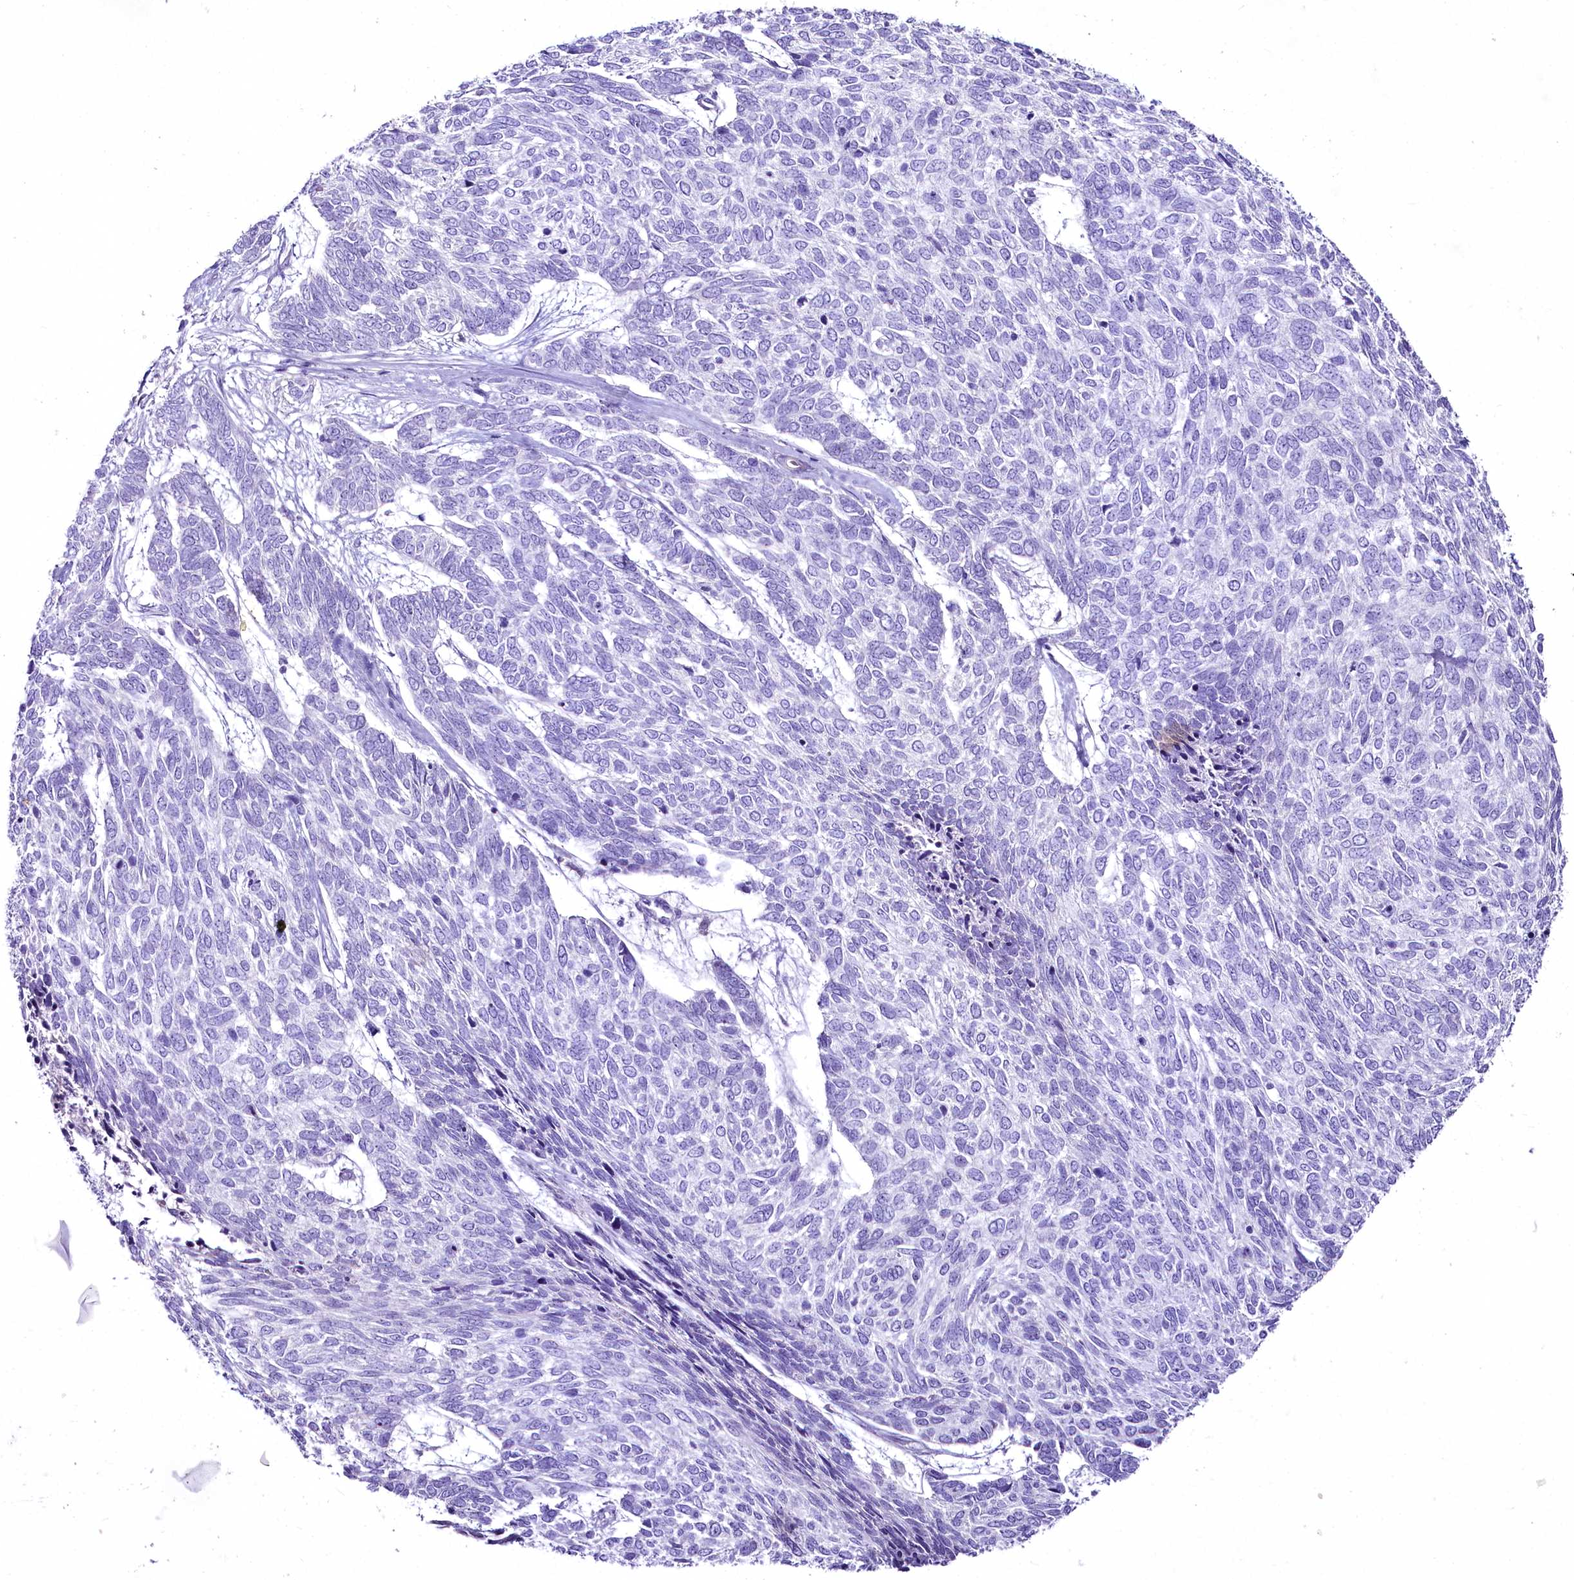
{"staining": {"intensity": "negative", "quantity": "none", "location": "none"}, "tissue": "skin cancer", "cell_type": "Tumor cells", "image_type": "cancer", "snomed": [{"axis": "morphology", "description": "Basal cell carcinoma"}, {"axis": "topography", "description": "Skin"}], "caption": "An IHC micrograph of basal cell carcinoma (skin) is shown. There is no staining in tumor cells of basal cell carcinoma (skin). (DAB immunohistochemistry (IHC) visualized using brightfield microscopy, high magnification).", "gene": "FAM209B", "patient": {"sex": "female", "age": 65}}